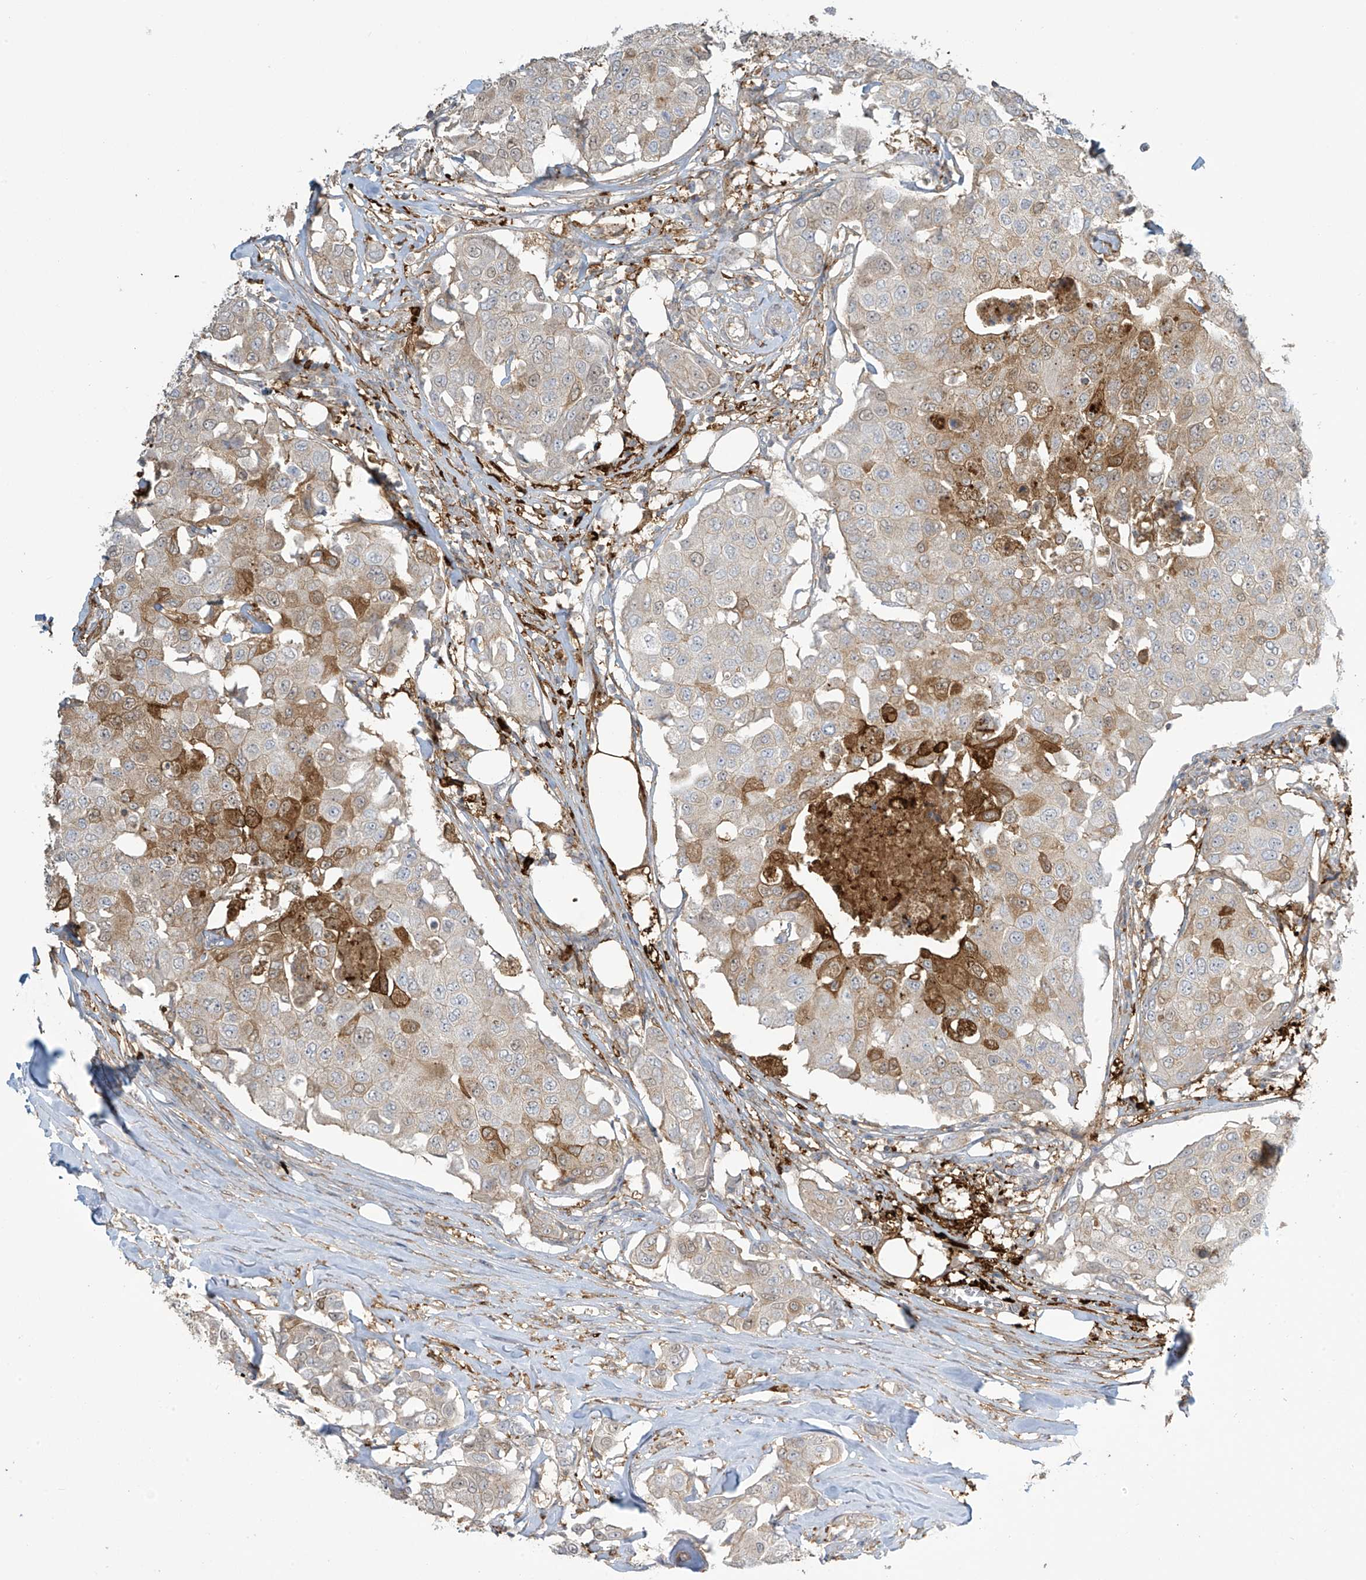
{"staining": {"intensity": "moderate", "quantity": "<25%", "location": "cytoplasmic/membranous"}, "tissue": "breast cancer", "cell_type": "Tumor cells", "image_type": "cancer", "snomed": [{"axis": "morphology", "description": "Duct carcinoma"}, {"axis": "topography", "description": "Breast"}], "caption": "Breast intraductal carcinoma stained with a brown dye demonstrates moderate cytoplasmic/membranous positive expression in approximately <25% of tumor cells.", "gene": "TAGAP", "patient": {"sex": "female", "age": 80}}